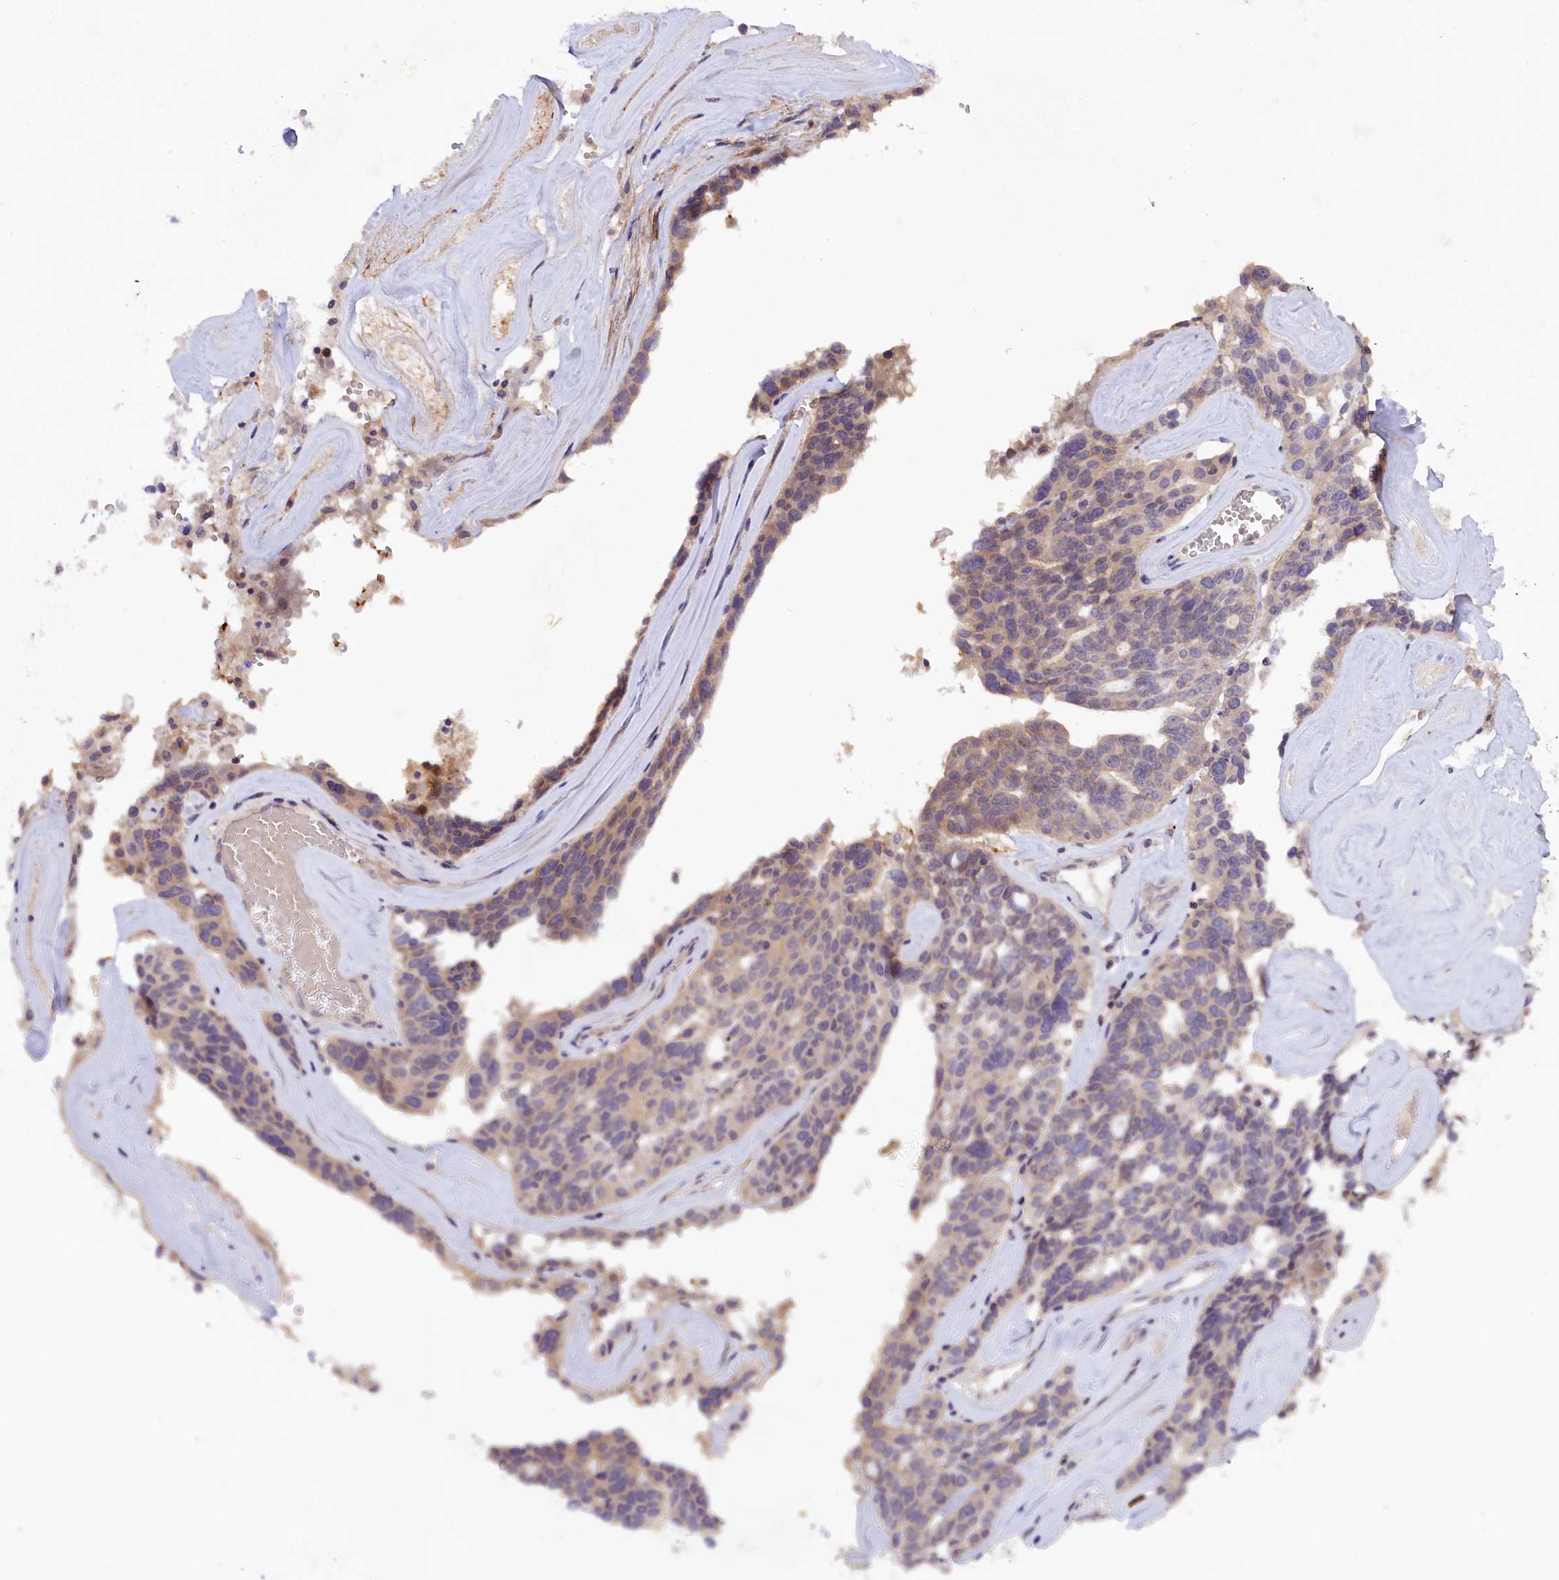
{"staining": {"intensity": "weak", "quantity": "<25%", "location": "cytoplasmic/membranous"}, "tissue": "ovarian cancer", "cell_type": "Tumor cells", "image_type": "cancer", "snomed": [{"axis": "morphology", "description": "Cystadenocarcinoma, serous, NOS"}, {"axis": "topography", "description": "Ovary"}], "caption": "Immunohistochemistry image of human serous cystadenocarcinoma (ovarian) stained for a protein (brown), which reveals no positivity in tumor cells.", "gene": "ZNF480", "patient": {"sex": "female", "age": 59}}